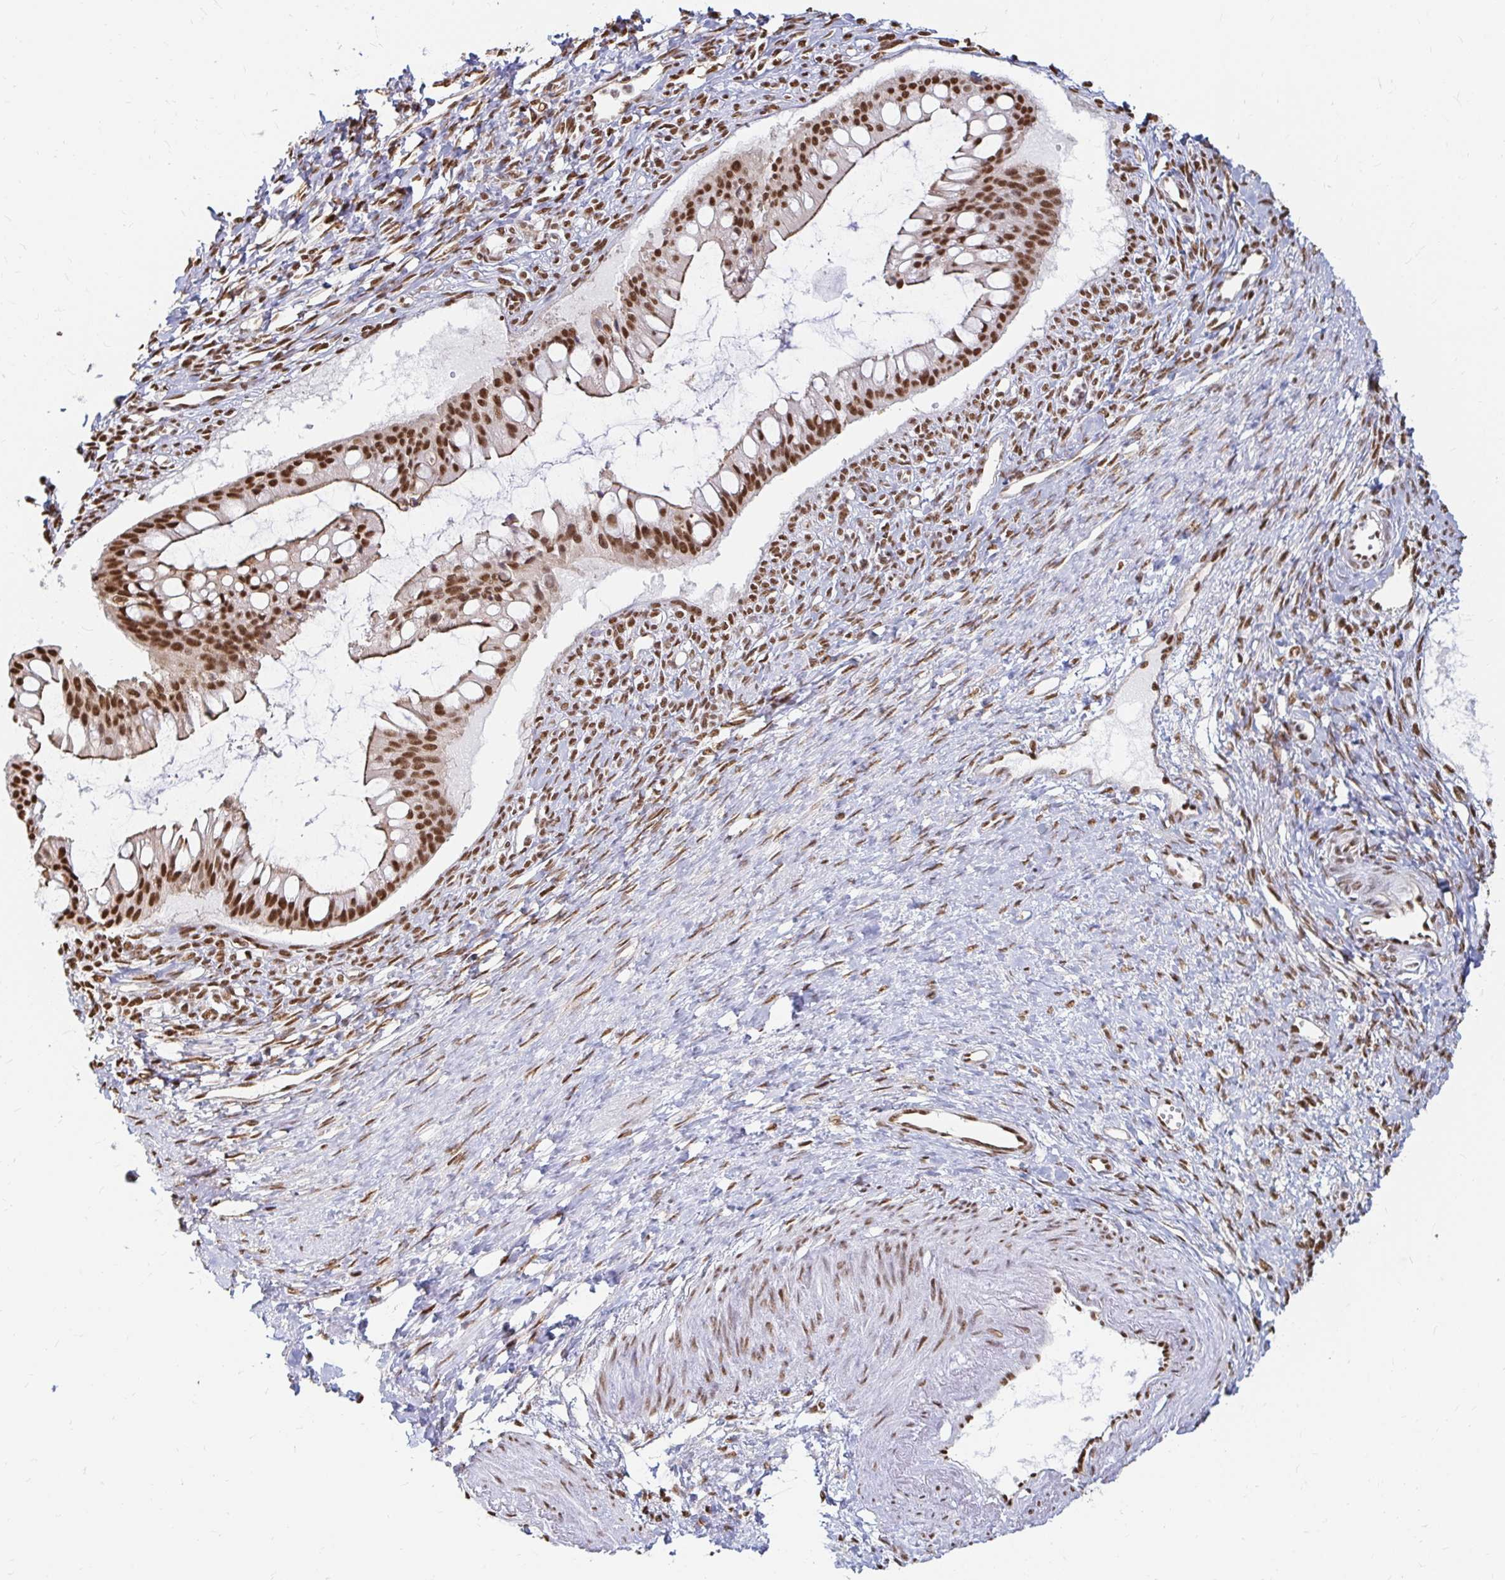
{"staining": {"intensity": "strong", "quantity": ">75%", "location": "cytoplasmic/membranous,nuclear"}, "tissue": "ovarian cancer", "cell_type": "Tumor cells", "image_type": "cancer", "snomed": [{"axis": "morphology", "description": "Cystadenocarcinoma, mucinous, NOS"}, {"axis": "topography", "description": "Ovary"}], "caption": "This is a micrograph of immunohistochemistry staining of ovarian mucinous cystadenocarcinoma, which shows strong staining in the cytoplasmic/membranous and nuclear of tumor cells.", "gene": "HNRNPU", "patient": {"sex": "female", "age": 73}}